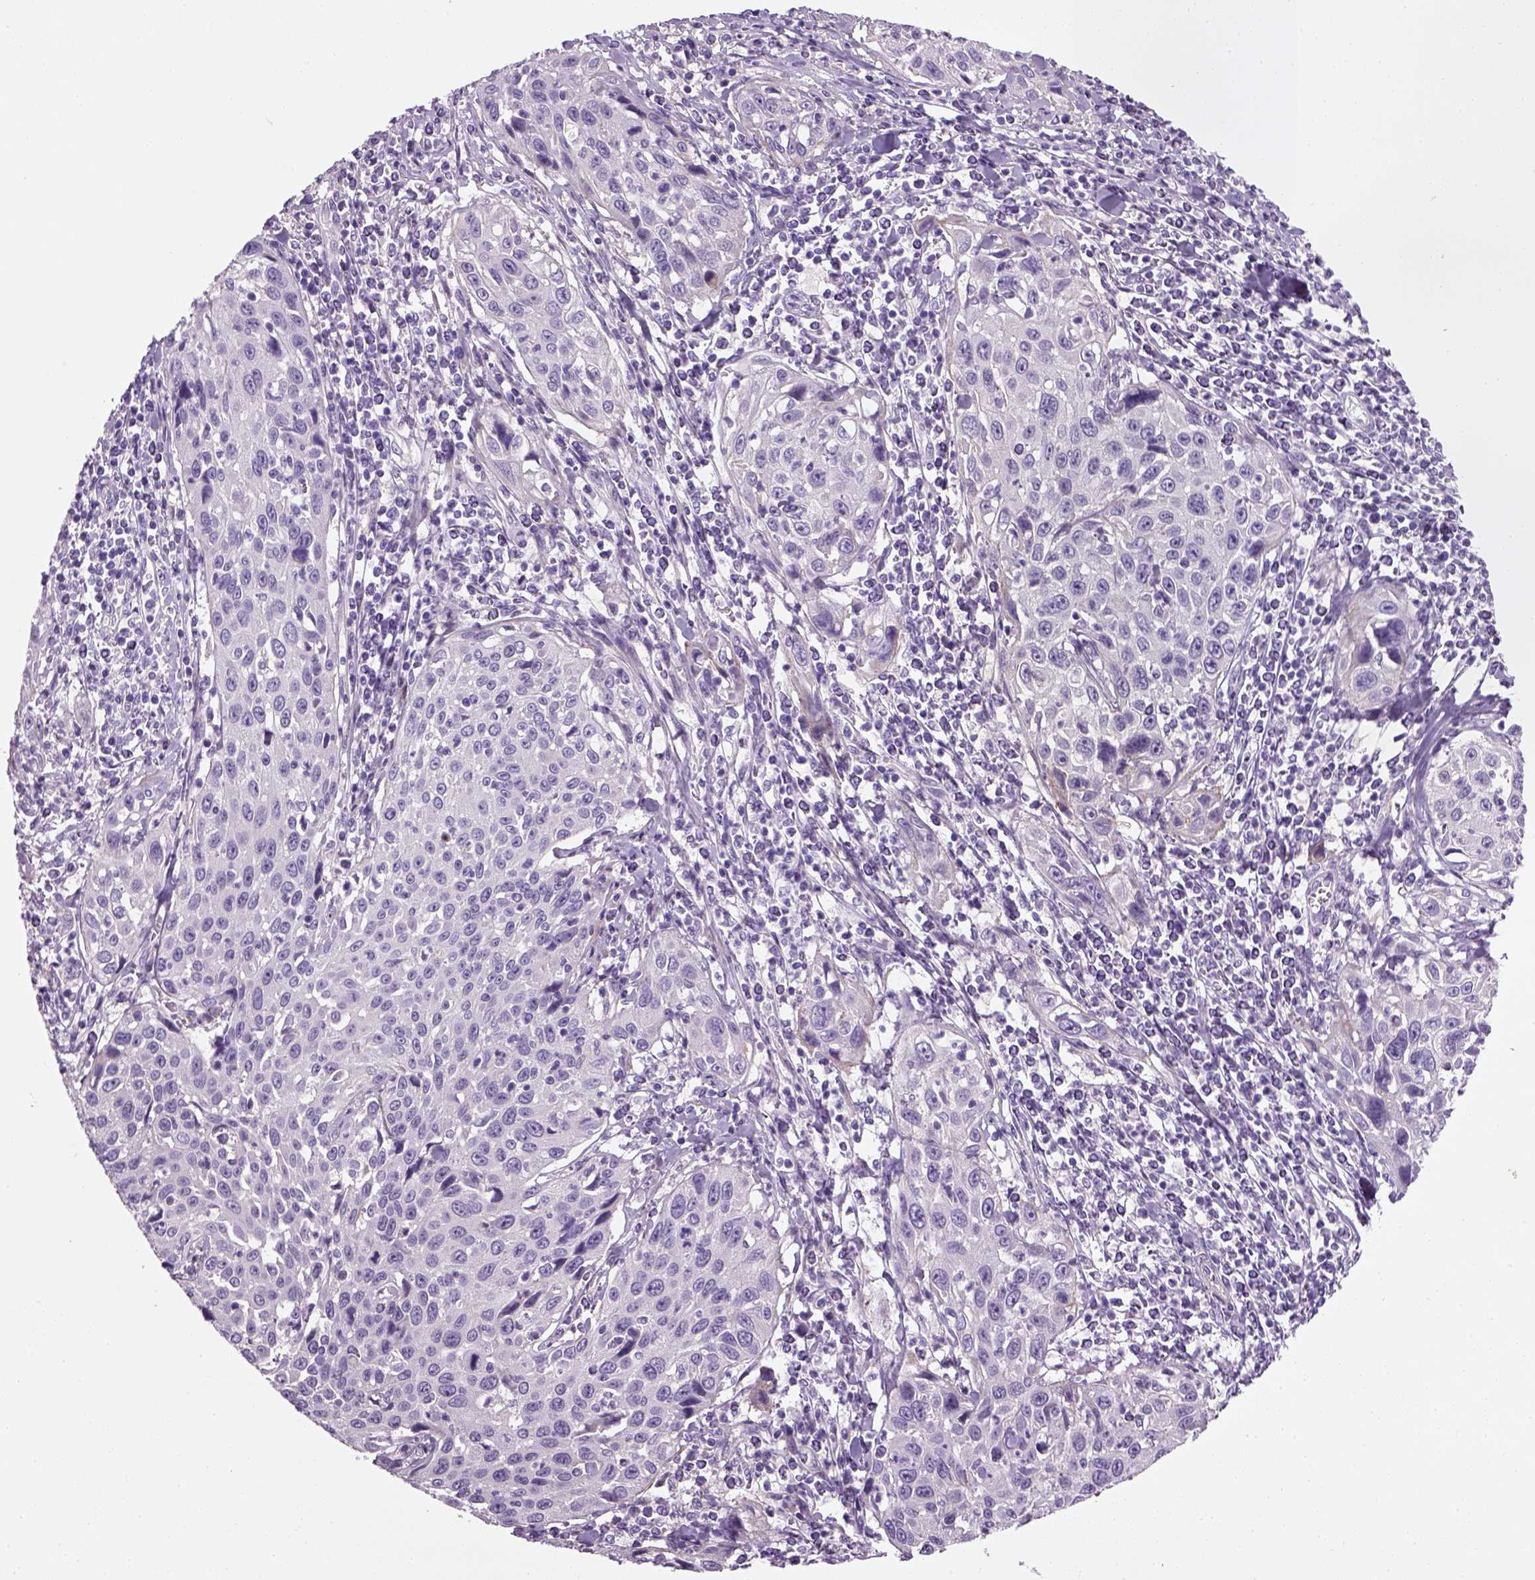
{"staining": {"intensity": "negative", "quantity": "none", "location": "none"}, "tissue": "cervical cancer", "cell_type": "Tumor cells", "image_type": "cancer", "snomed": [{"axis": "morphology", "description": "Squamous cell carcinoma, NOS"}, {"axis": "topography", "description": "Cervix"}], "caption": "Immunohistochemical staining of human cervical squamous cell carcinoma displays no significant positivity in tumor cells.", "gene": "ELOVL3", "patient": {"sex": "female", "age": 26}}